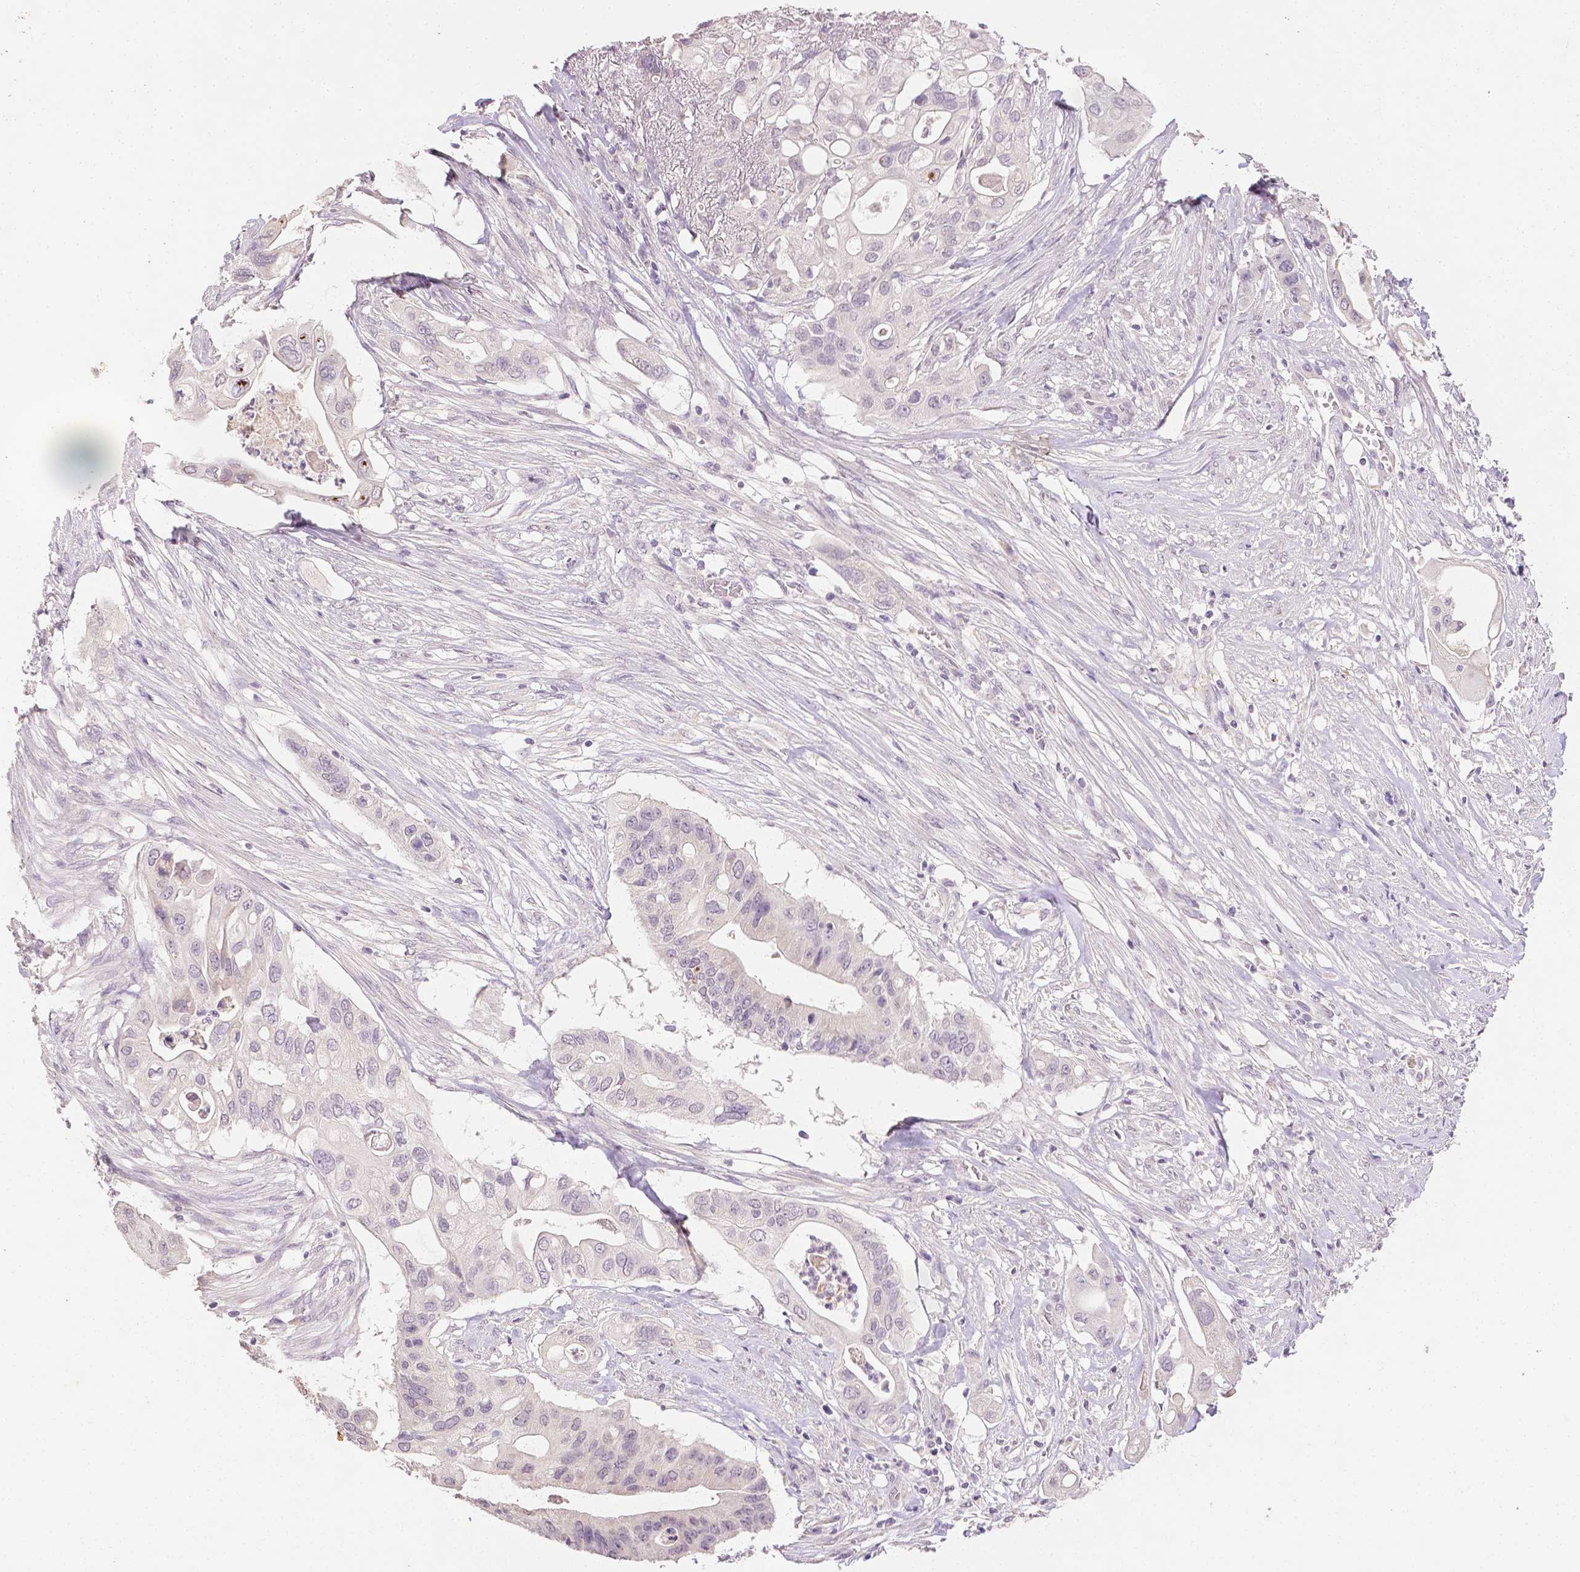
{"staining": {"intensity": "negative", "quantity": "none", "location": "none"}, "tissue": "pancreatic cancer", "cell_type": "Tumor cells", "image_type": "cancer", "snomed": [{"axis": "morphology", "description": "Adenocarcinoma, NOS"}, {"axis": "topography", "description": "Pancreas"}], "caption": "IHC micrograph of adenocarcinoma (pancreatic) stained for a protein (brown), which exhibits no positivity in tumor cells. Nuclei are stained in blue.", "gene": "TGM1", "patient": {"sex": "female", "age": 72}}